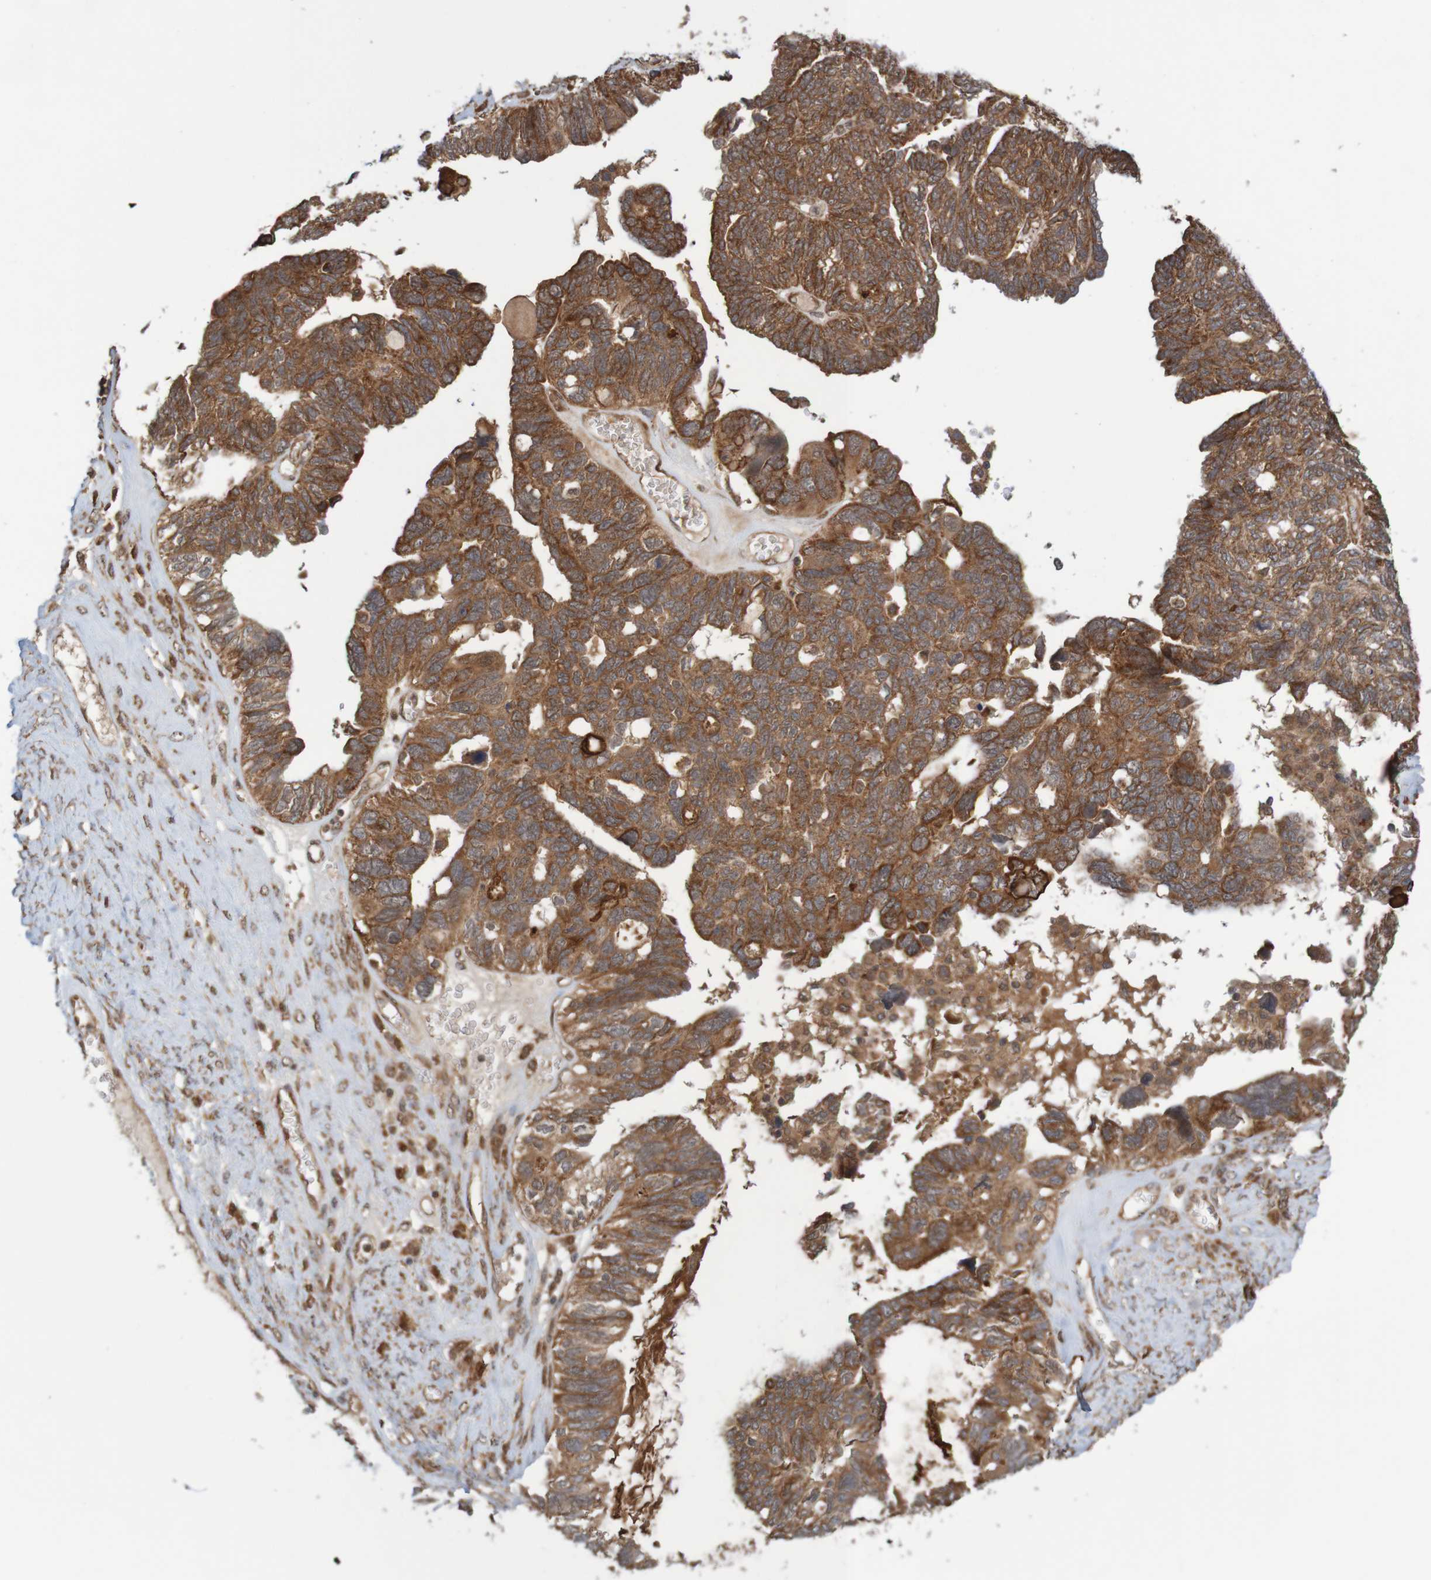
{"staining": {"intensity": "strong", "quantity": ">75%", "location": "cytoplasmic/membranous"}, "tissue": "ovarian cancer", "cell_type": "Tumor cells", "image_type": "cancer", "snomed": [{"axis": "morphology", "description": "Cystadenocarcinoma, serous, NOS"}, {"axis": "topography", "description": "Ovary"}], "caption": "Immunohistochemistry (IHC) histopathology image of neoplastic tissue: human serous cystadenocarcinoma (ovarian) stained using IHC reveals high levels of strong protein expression localized specifically in the cytoplasmic/membranous of tumor cells, appearing as a cytoplasmic/membranous brown color.", "gene": "MRPL52", "patient": {"sex": "female", "age": 79}}